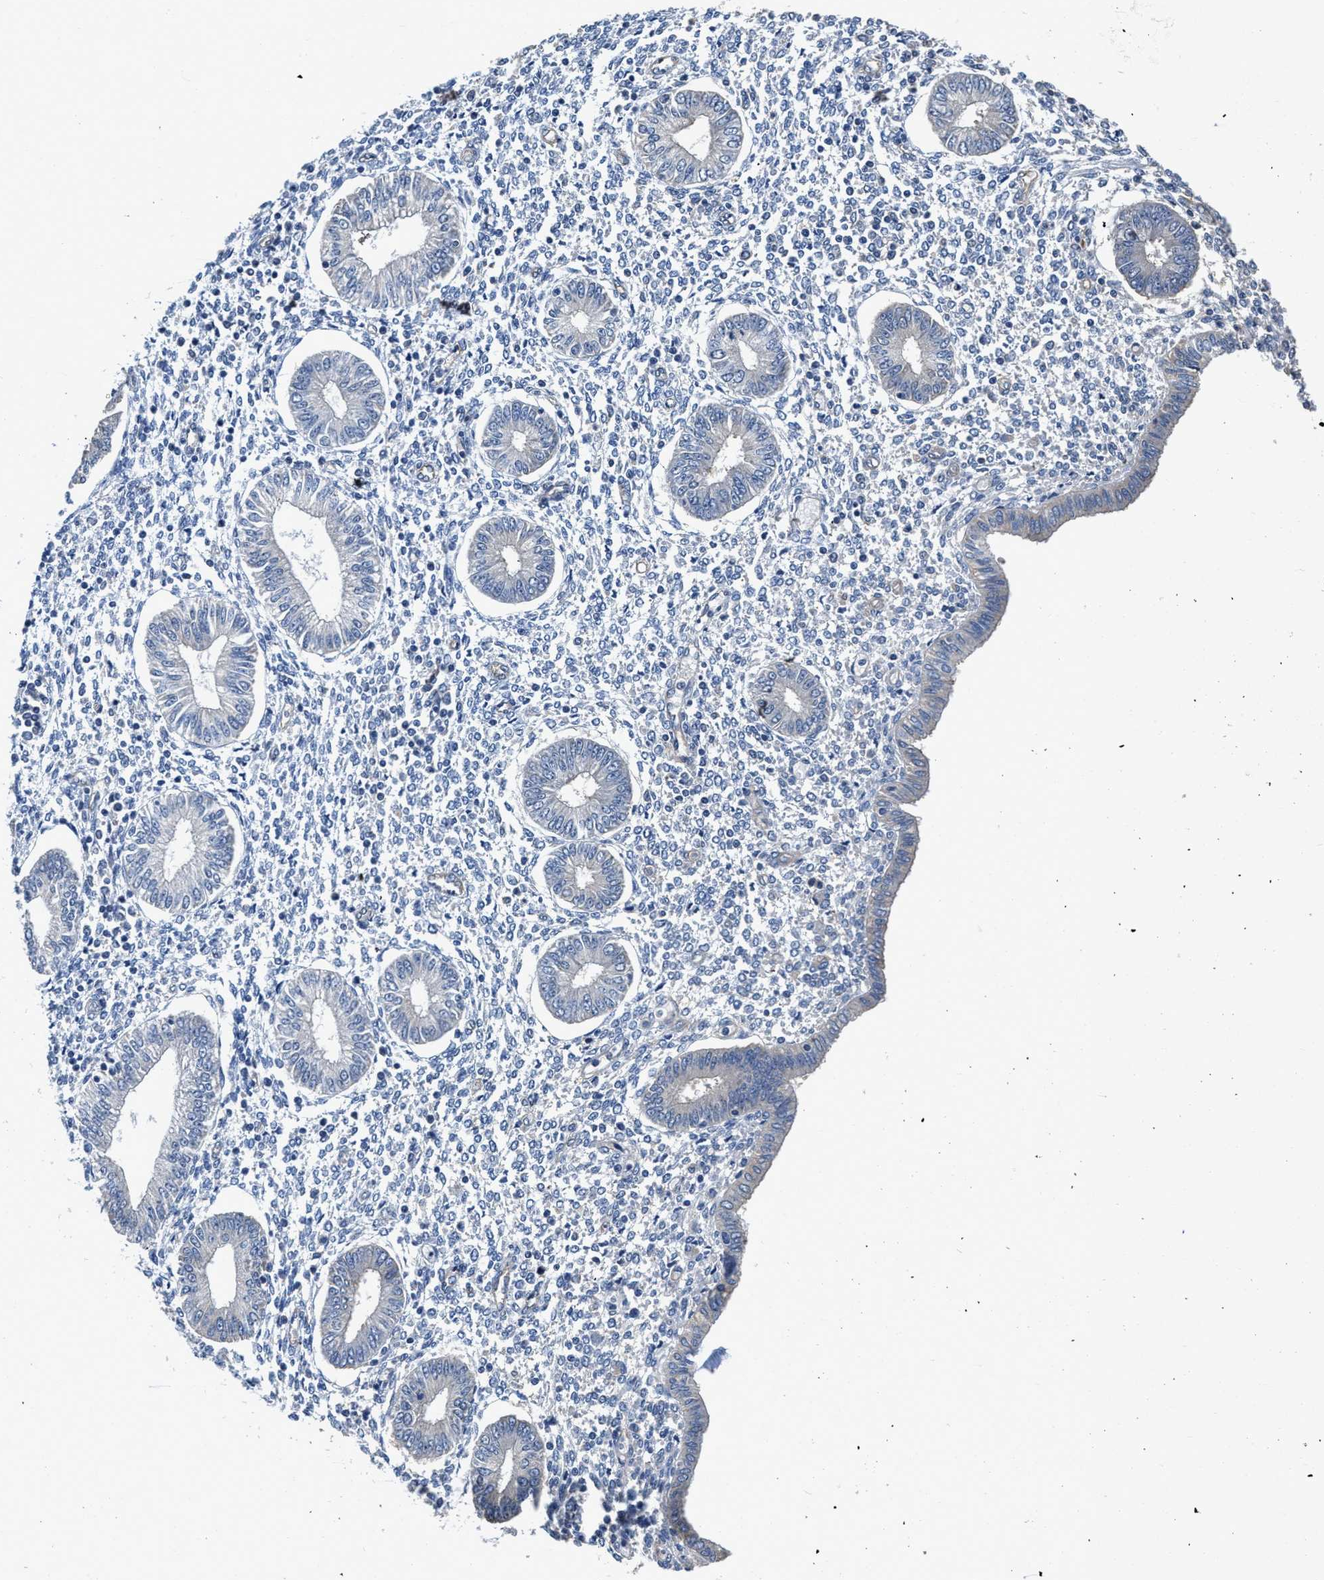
{"staining": {"intensity": "negative", "quantity": "none", "location": "none"}, "tissue": "endometrium", "cell_type": "Cells in endometrial stroma", "image_type": "normal", "snomed": [{"axis": "morphology", "description": "Normal tissue, NOS"}, {"axis": "topography", "description": "Endometrium"}], "caption": "Immunohistochemistry of unremarkable endometrium shows no positivity in cells in endometrial stroma. (Immunohistochemistry, brightfield microscopy, high magnification).", "gene": "C22orf42", "patient": {"sex": "female", "age": 50}}